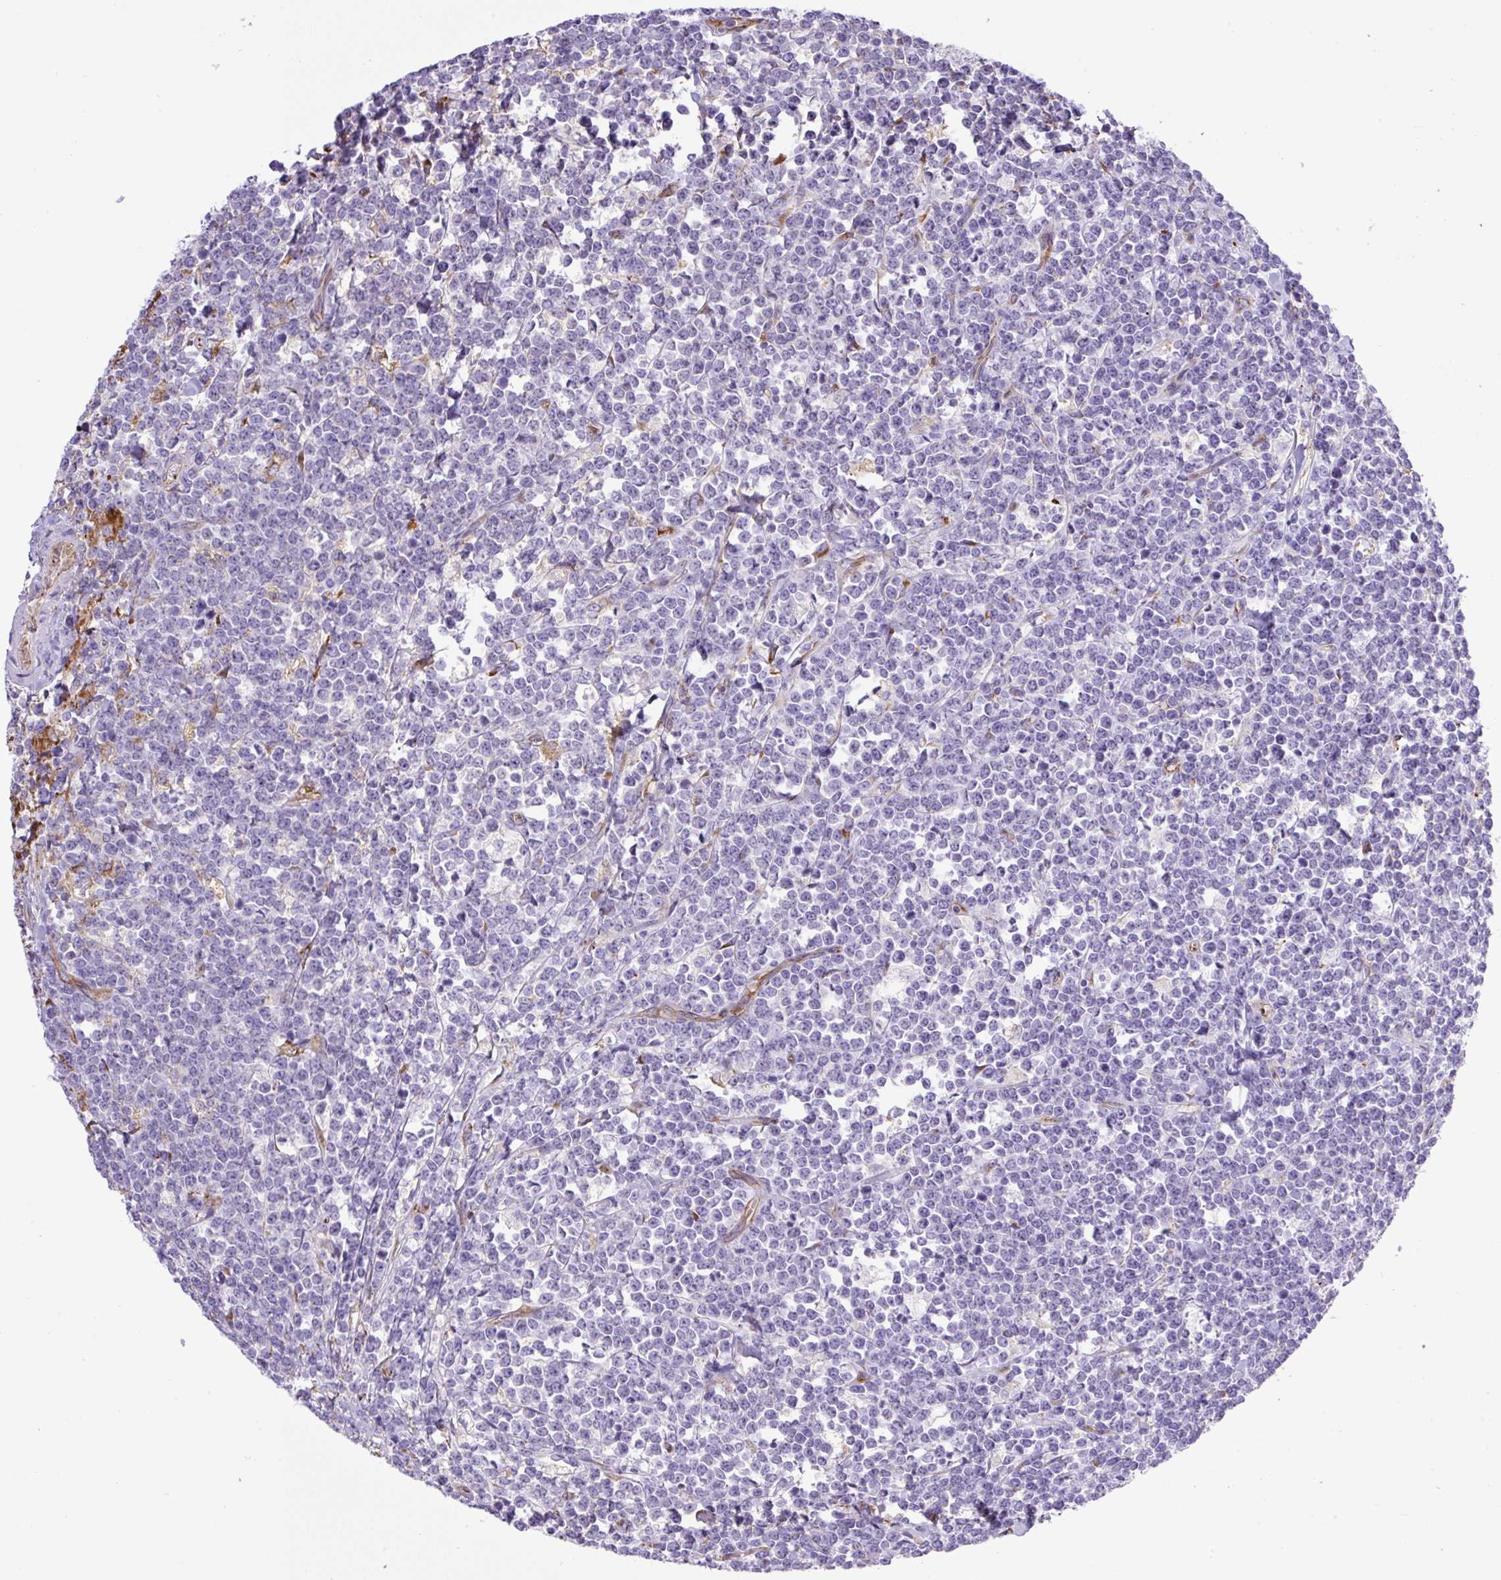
{"staining": {"intensity": "negative", "quantity": "none", "location": "none"}, "tissue": "lymphoma", "cell_type": "Tumor cells", "image_type": "cancer", "snomed": [{"axis": "morphology", "description": "Malignant lymphoma, non-Hodgkin's type, High grade"}, {"axis": "topography", "description": "Small intestine"}, {"axis": "topography", "description": "Colon"}], "caption": "There is no significant expression in tumor cells of lymphoma. The staining is performed using DAB (3,3'-diaminobenzidine) brown chromogen with nuclei counter-stained in using hematoxylin.", "gene": "MAGEB5", "patient": {"sex": "male", "age": 8}}